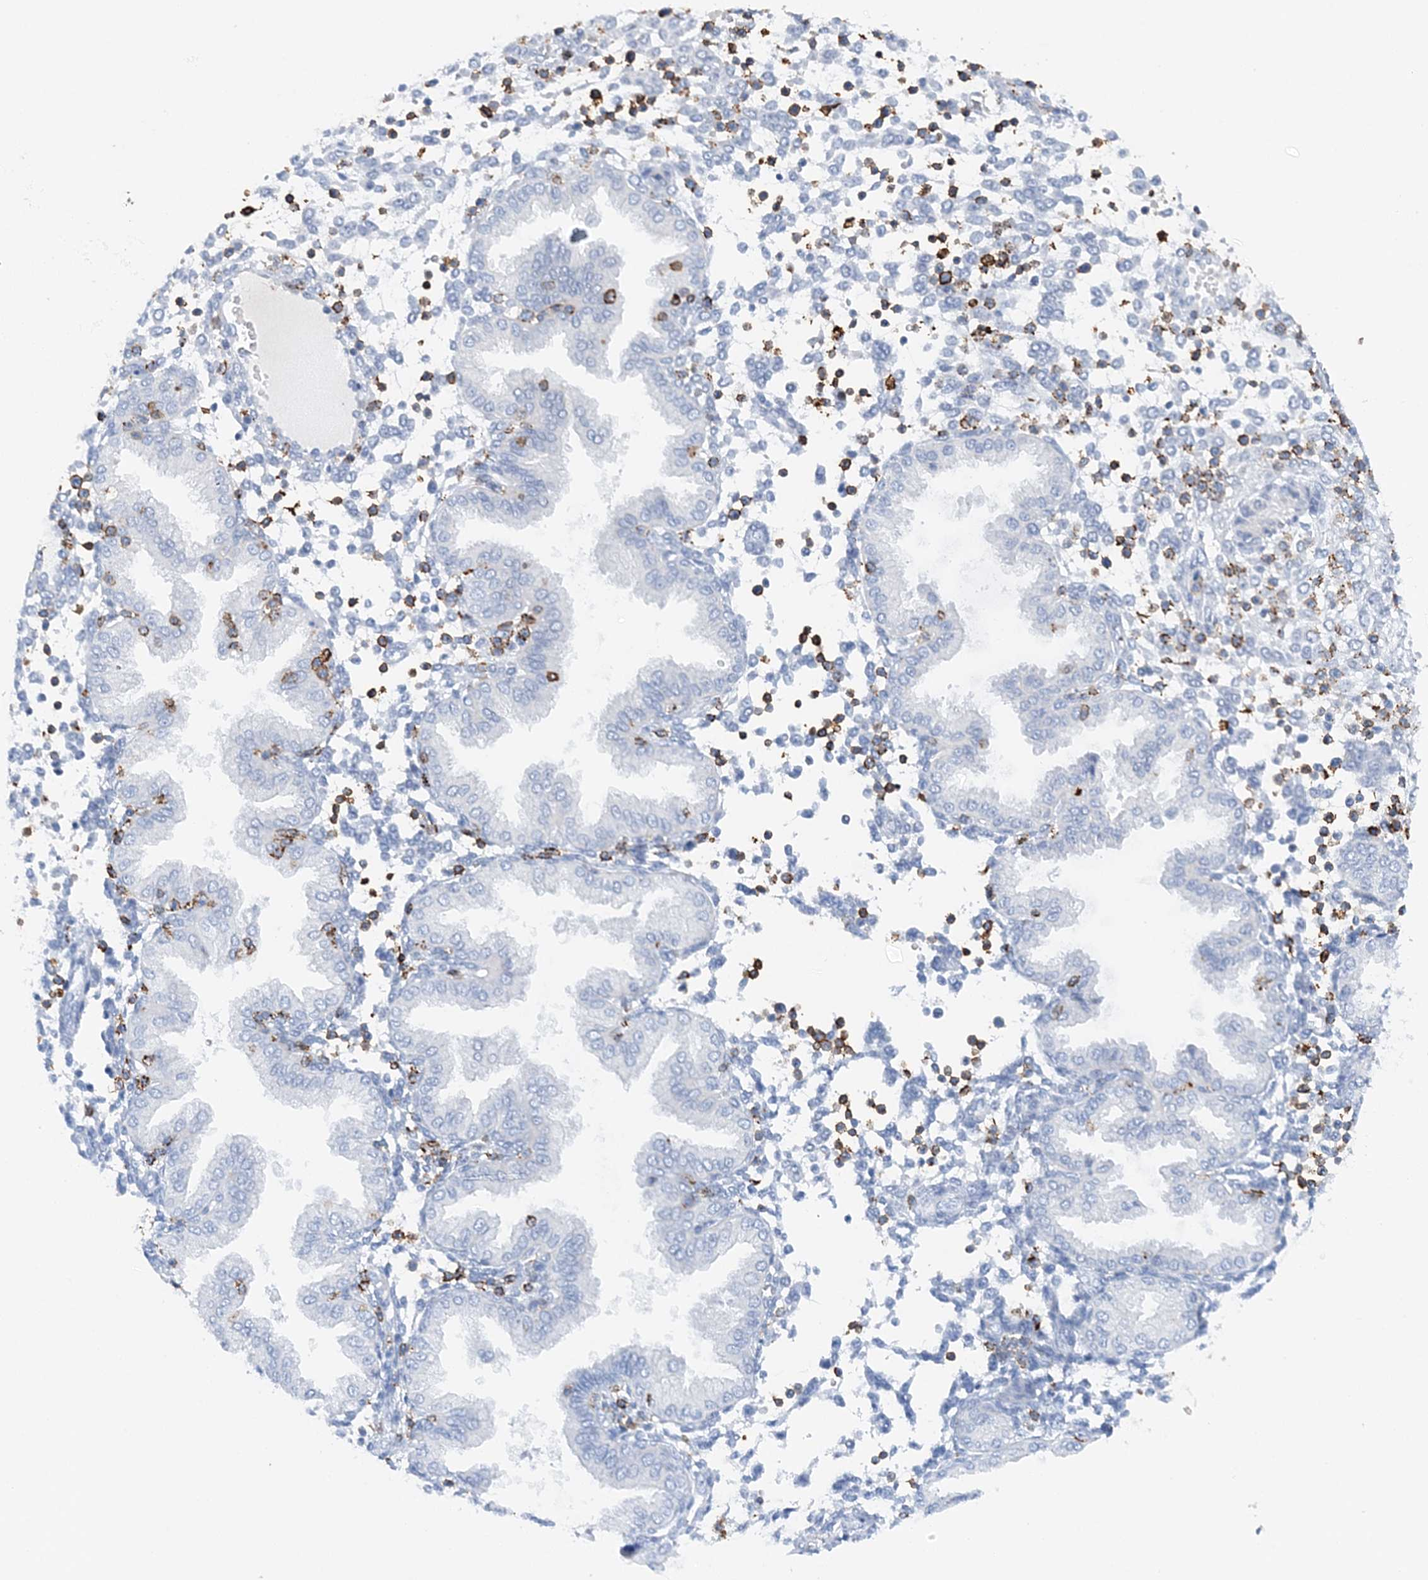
{"staining": {"intensity": "negative", "quantity": "none", "location": "none"}, "tissue": "endometrium", "cell_type": "Cells in endometrial stroma", "image_type": "normal", "snomed": [{"axis": "morphology", "description": "Normal tissue, NOS"}, {"axis": "topography", "description": "Endometrium"}], "caption": "Immunohistochemistry of unremarkable human endometrium reveals no staining in cells in endometrial stroma.", "gene": "PRMT9", "patient": {"sex": "female", "age": 53}}